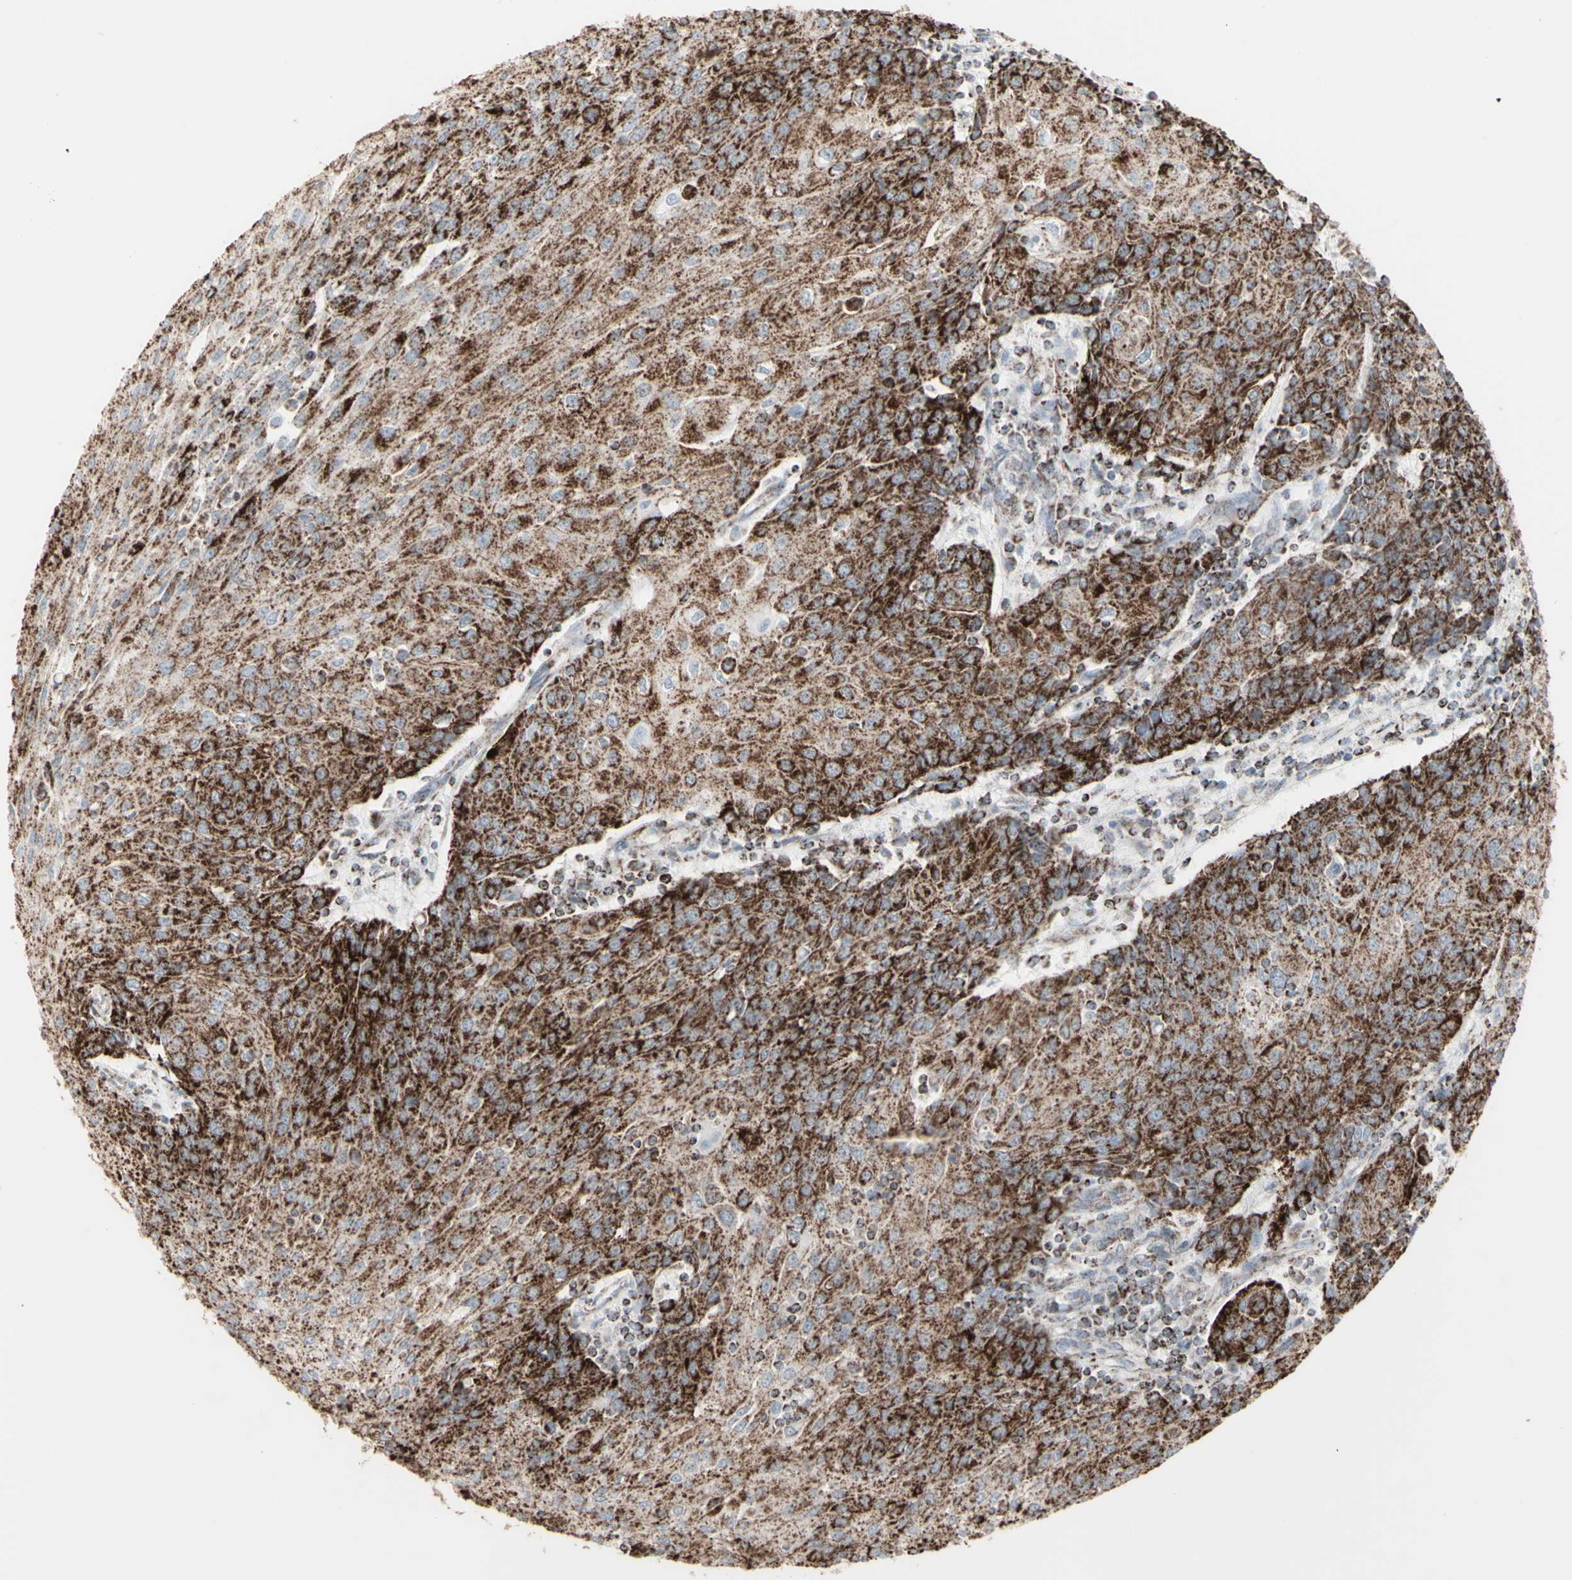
{"staining": {"intensity": "strong", "quantity": ">75%", "location": "cytoplasmic/membranous"}, "tissue": "urothelial cancer", "cell_type": "Tumor cells", "image_type": "cancer", "snomed": [{"axis": "morphology", "description": "Urothelial carcinoma, High grade"}, {"axis": "topography", "description": "Urinary bladder"}], "caption": "High-grade urothelial carcinoma stained with a protein marker exhibits strong staining in tumor cells.", "gene": "PLGRKT", "patient": {"sex": "female", "age": 85}}